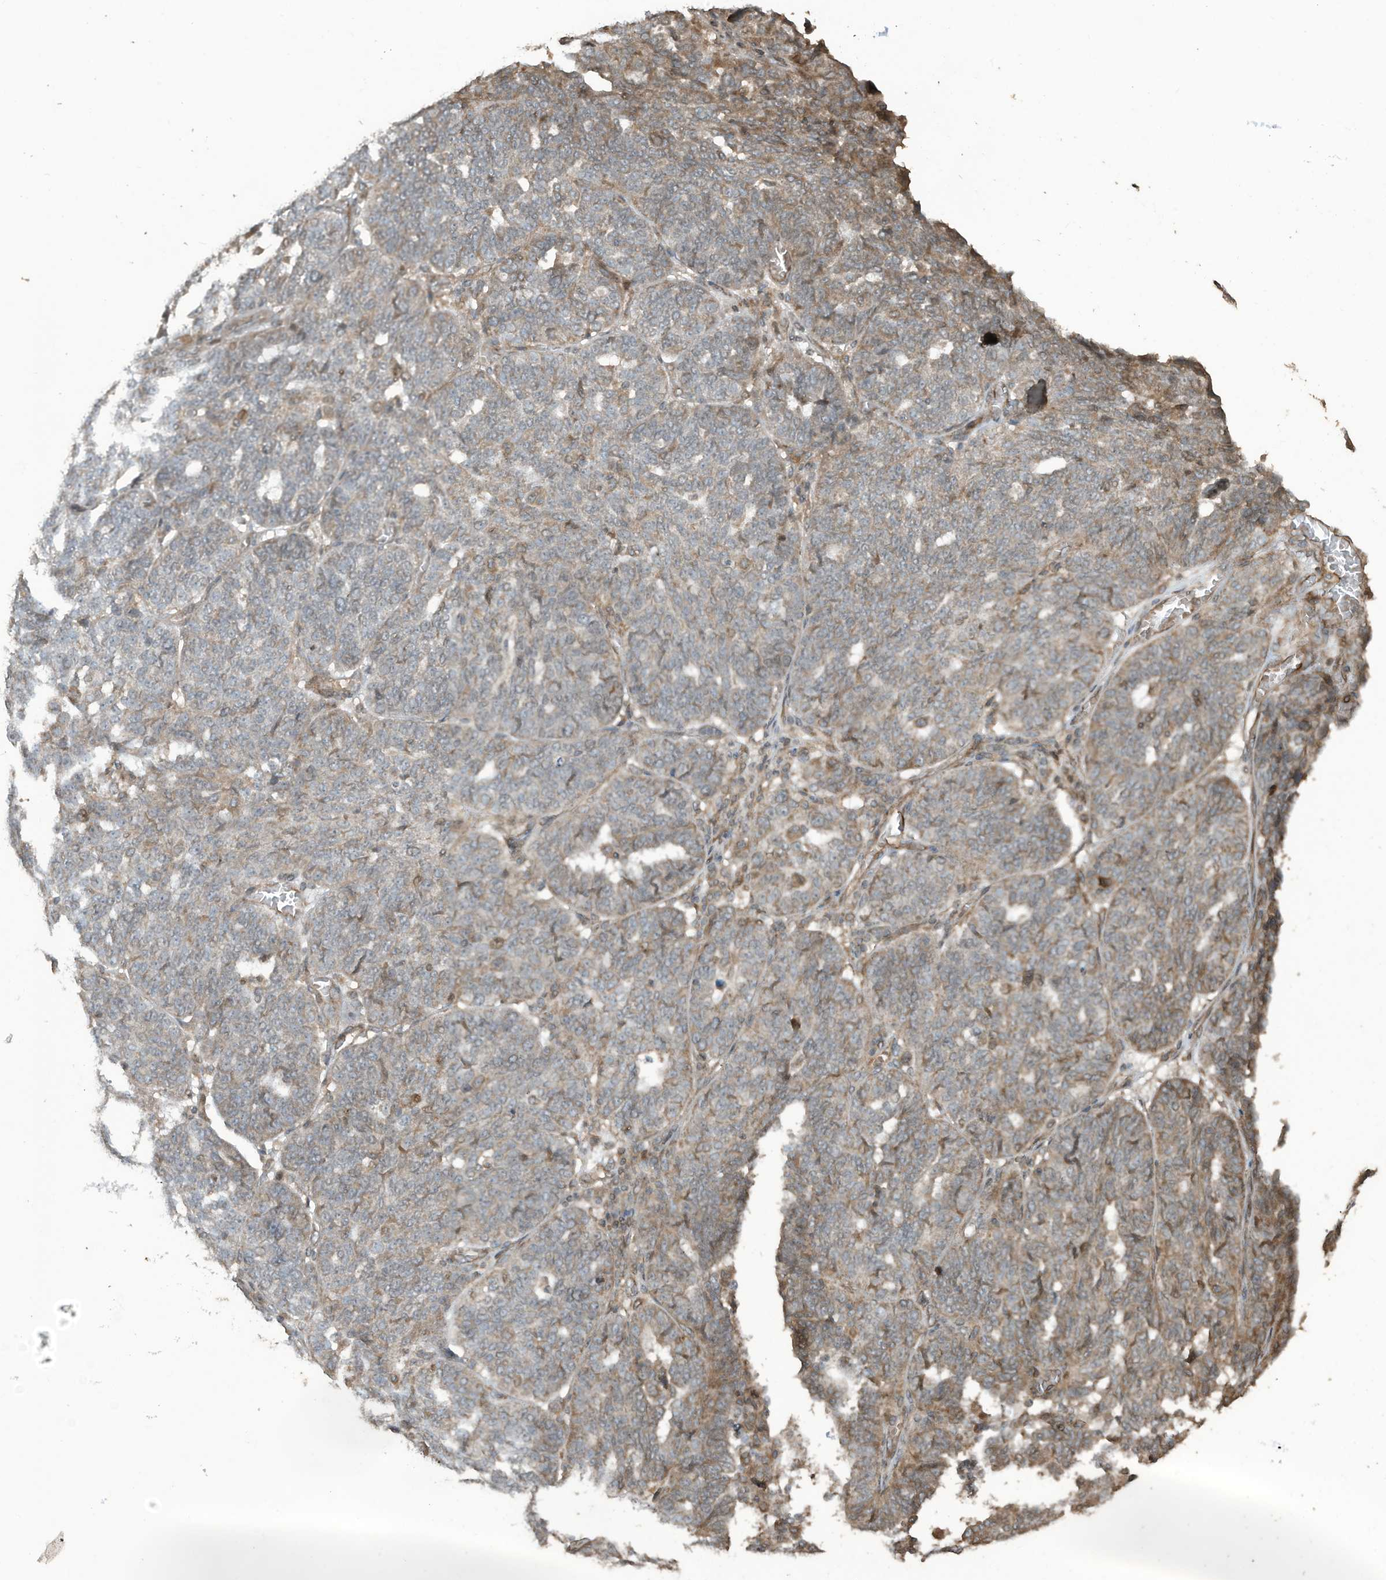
{"staining": {"intensity": "moderate", "quantity": "25%-75%", "location": "cytoplasmic/membranous"}, "tissue": "ovarian cancer", "cell_type": "Tumor cells", "image_type": "cancer", "snomed": [{"axis": "morphology", "description": "Cystadenocarcinoma, serous, NOS"}, {"axis": "topography", "description": "Ovary"}], "caption": "Ovarian cancer tissue demonstrates moderate cytoplasmic/membranous staining in about 25%-75% of tumor cells, visualized by immunohistochemistry.", "gene": "ZNF653", "patient": {"sex": "female", "age": 59}}